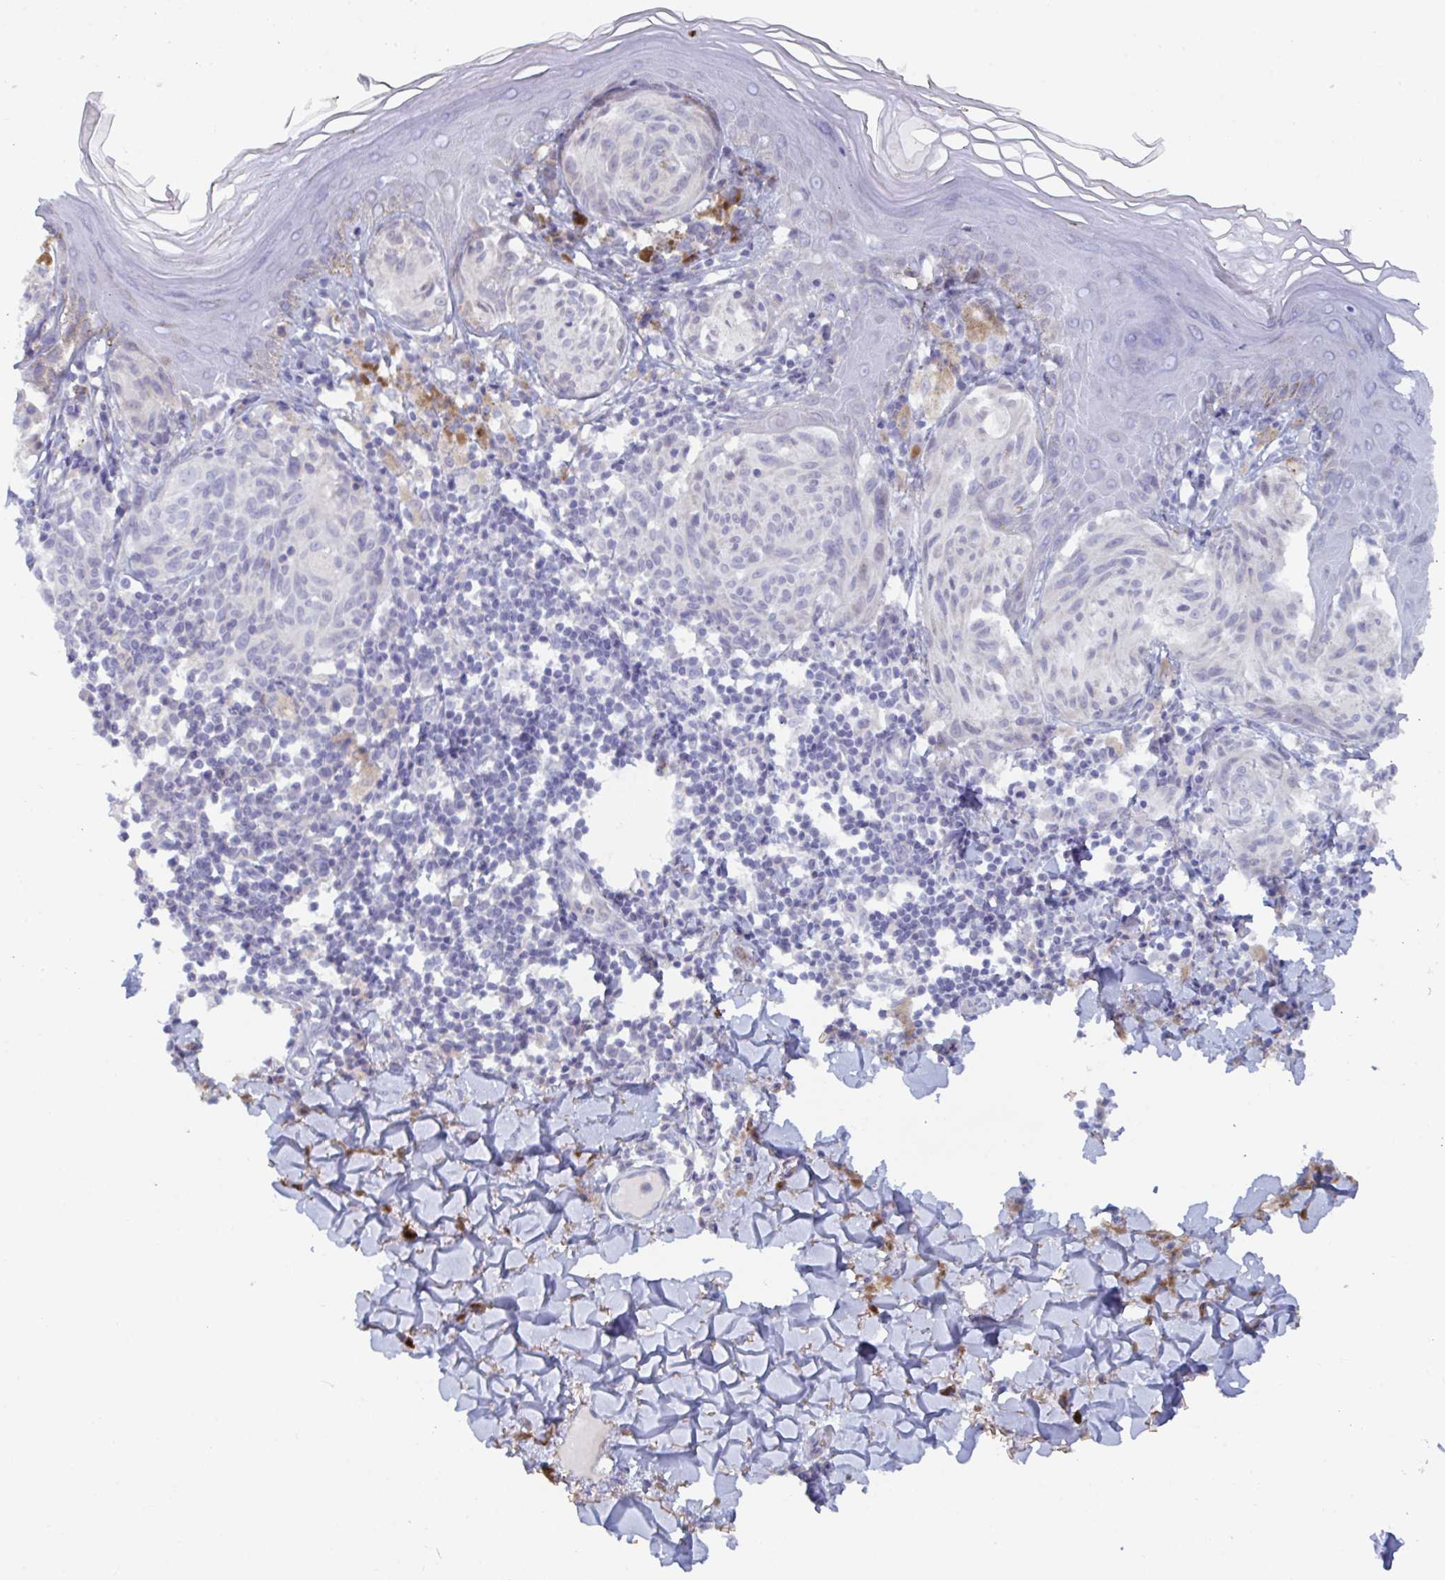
{"staining": {"intensity": "negative", "quantity": "none", "location": "none"}, "tissue": "melanoma", "cell_type": "Tumor cells", "image_type": "cancer", "snomed": [{"axis": "morphology", "description": "Malignant melanoma, NOS"}, {"axis": "topography", "description": "Skin"}], "caption": "Histopathology image shows no significant protein staining in tumor cells of malignant melanoma.", "gene": "KCNK5", "patient": {"sex": "female", "age": 38}}